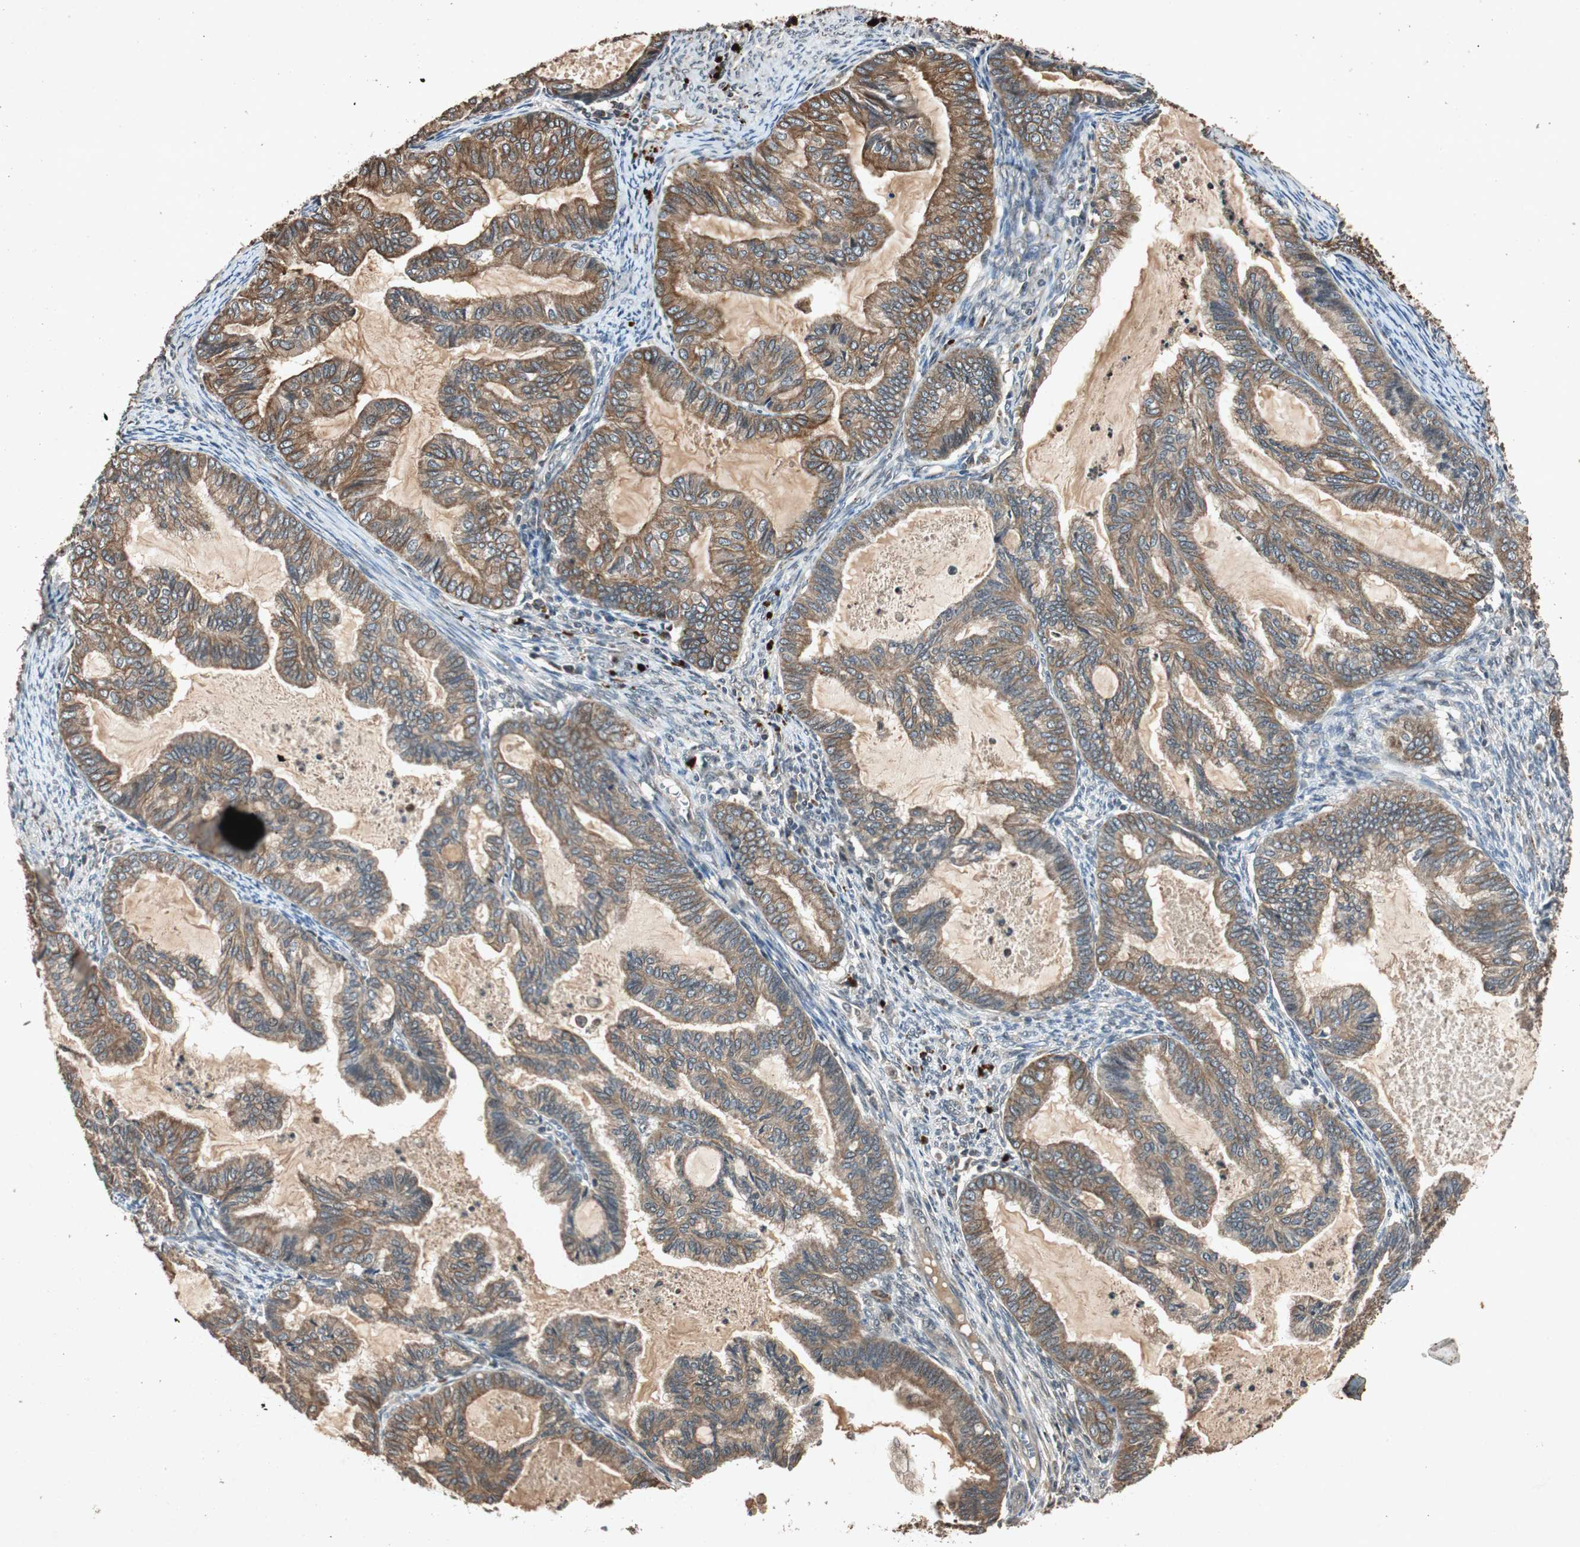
{"staining": {"intensity": "moderate", "quantity": ">75%", "location": "cytoplasmic/membranous"}, "tissue": "cervical cancer", "cell_type": "Tumor cells", "image_type": "cancer", "snomed": [{"axis": "morphology", "description": "Normal tissue, NOS"}, {"axis": "morphology", "description": "Adenocarcinoma, NOS"}, {"axis": "topography", "description": "Cervix"}, {"axis": "topography", "description": "Endometrium"}], "caption": "Immunohistochemistry (IHC) image of neoplastic tissue: cervical cancer (adenocarcinoma) stained using immunohistochemistry (IHC) displays medium levels of moderate protein expression localized specifically in the cytoplasmic/membranous of tumor cells, appearing as a cytoplasmic/membranous brown color.", "gene": "SLIT2", "patient": {"sex": "female", "age": 86}}